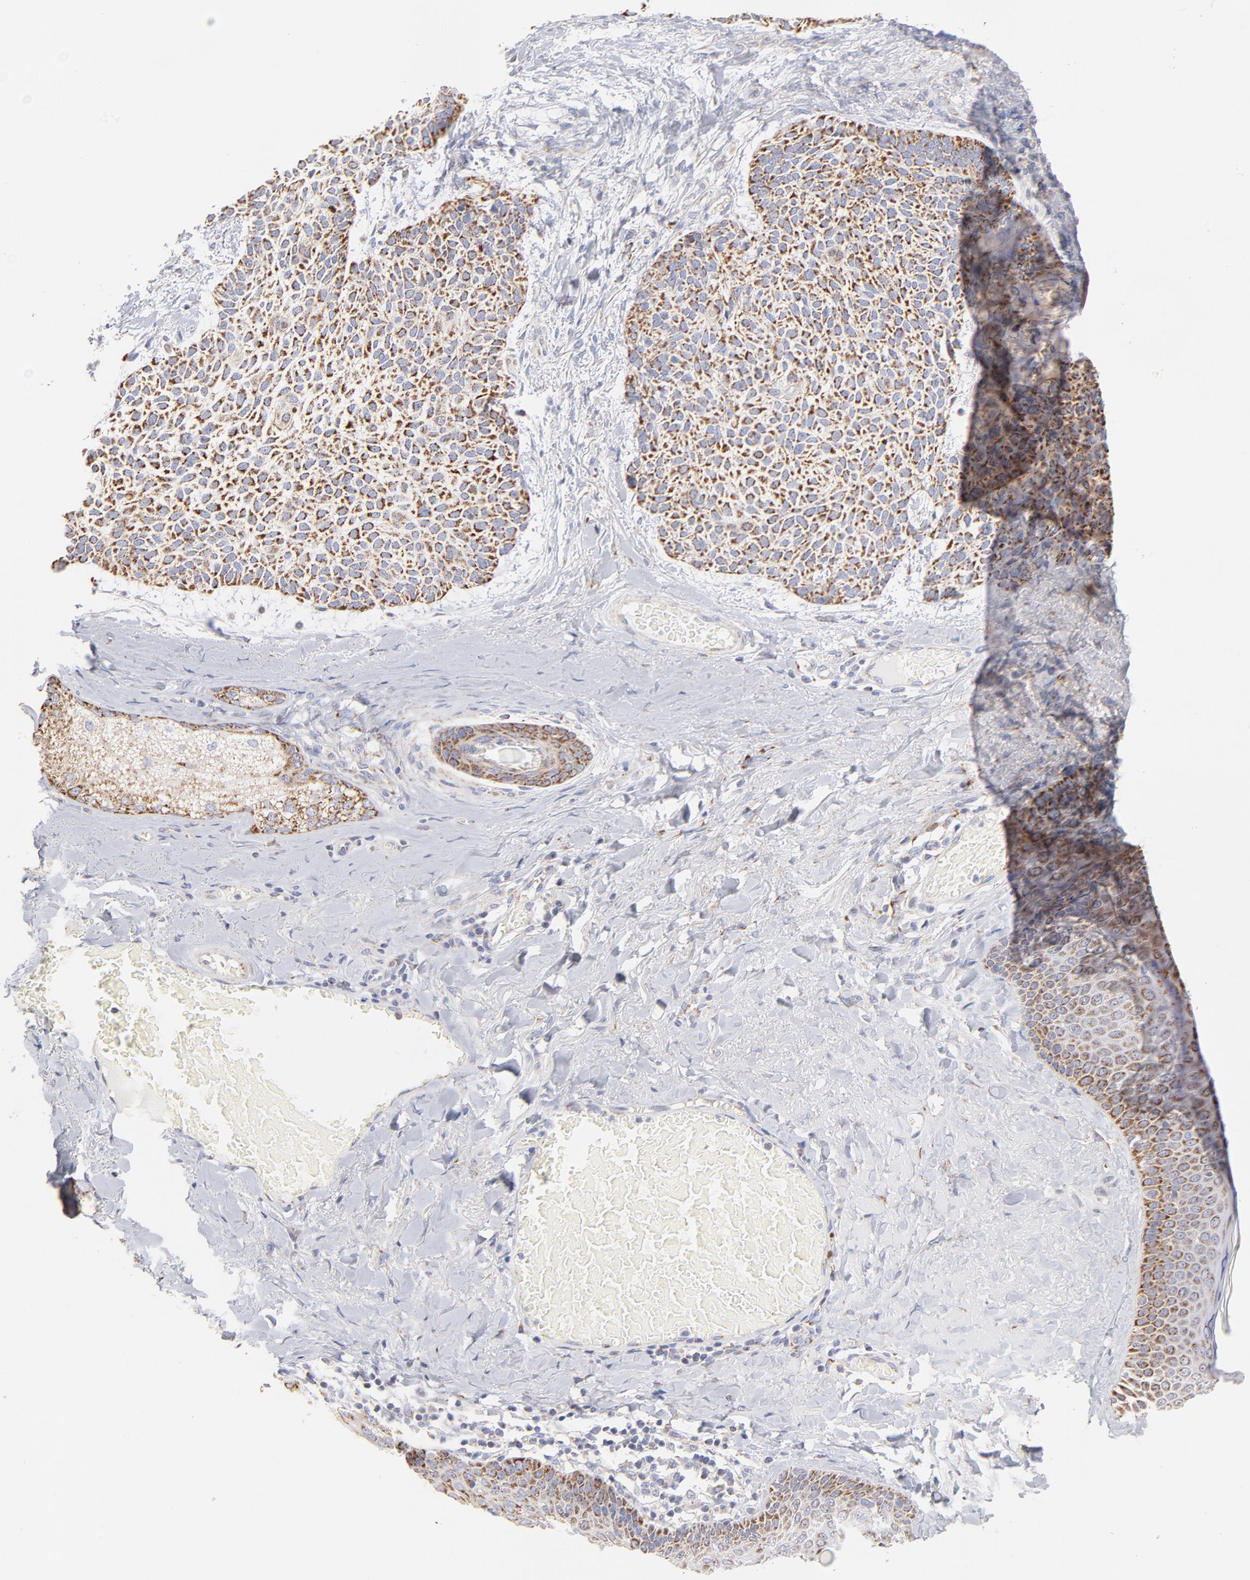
{"staining": {"intensity": "moderate", "quantity": ">75%", "location": "cytoplasmic/membranous"}, "tissue": "skin cancer", "cell_type": "Tumor cells", "image_type": "cancer", "snomed": [{"axis": "morphology", "description": "Normal tissue, NOS"}, {"axis": "morphology", "description": "Basal cell carcinoma"}, {"axis": "topography", "description": "Skin"}], "caption": "Protein staining of basal cell carcinoma (skin) tissue reveals moderate cytoplasmic/membranous expression in about >75% of tumor cells. (Brightfield microscopy of DAB IHC at high magnification).", "gene": "TIMM8A", "patient": {"sex": "female", "age": 70}}